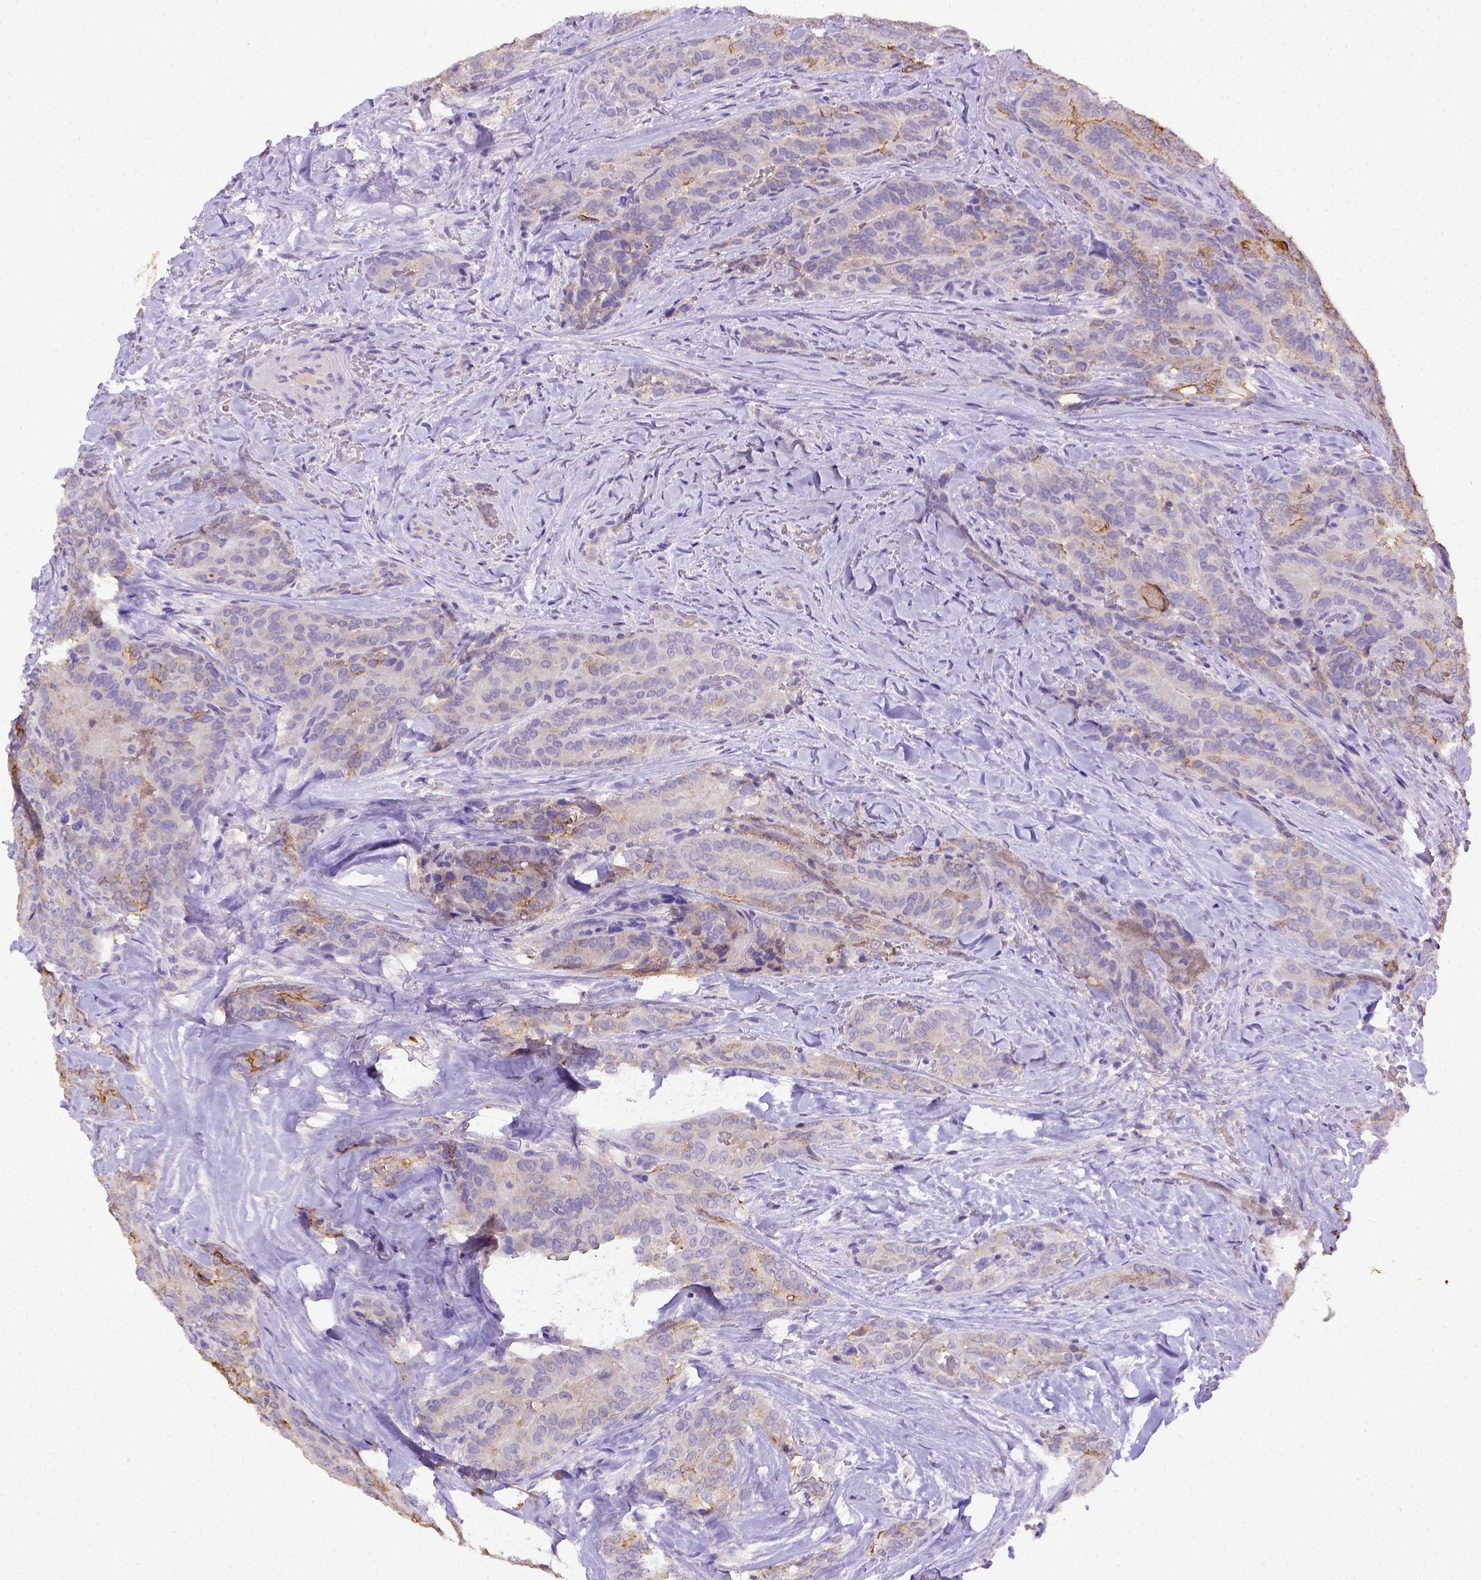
{"staining": {"intensity": "weak", "quantity": "25%-75%", "location": "cytoplasmic/membranous"}, "tissue": "thyroid cancer", "cell_type": "Tumor cells", "image_type": "cancer", "snomed": [{"axis": "morphology", "description": "Papillary adenocarcinoma, NOS"}, {"axis": "topography", "description": "Thyroid gland"}], "caption": "A histopathology image of human thyroid papillary adenocarcinoma stained for a protein reveals weak cytoplasmic/membranous brown staining in tumor cells.", "gene": "B3GAT1", "patient": {"sex": "male", "age": 61}}